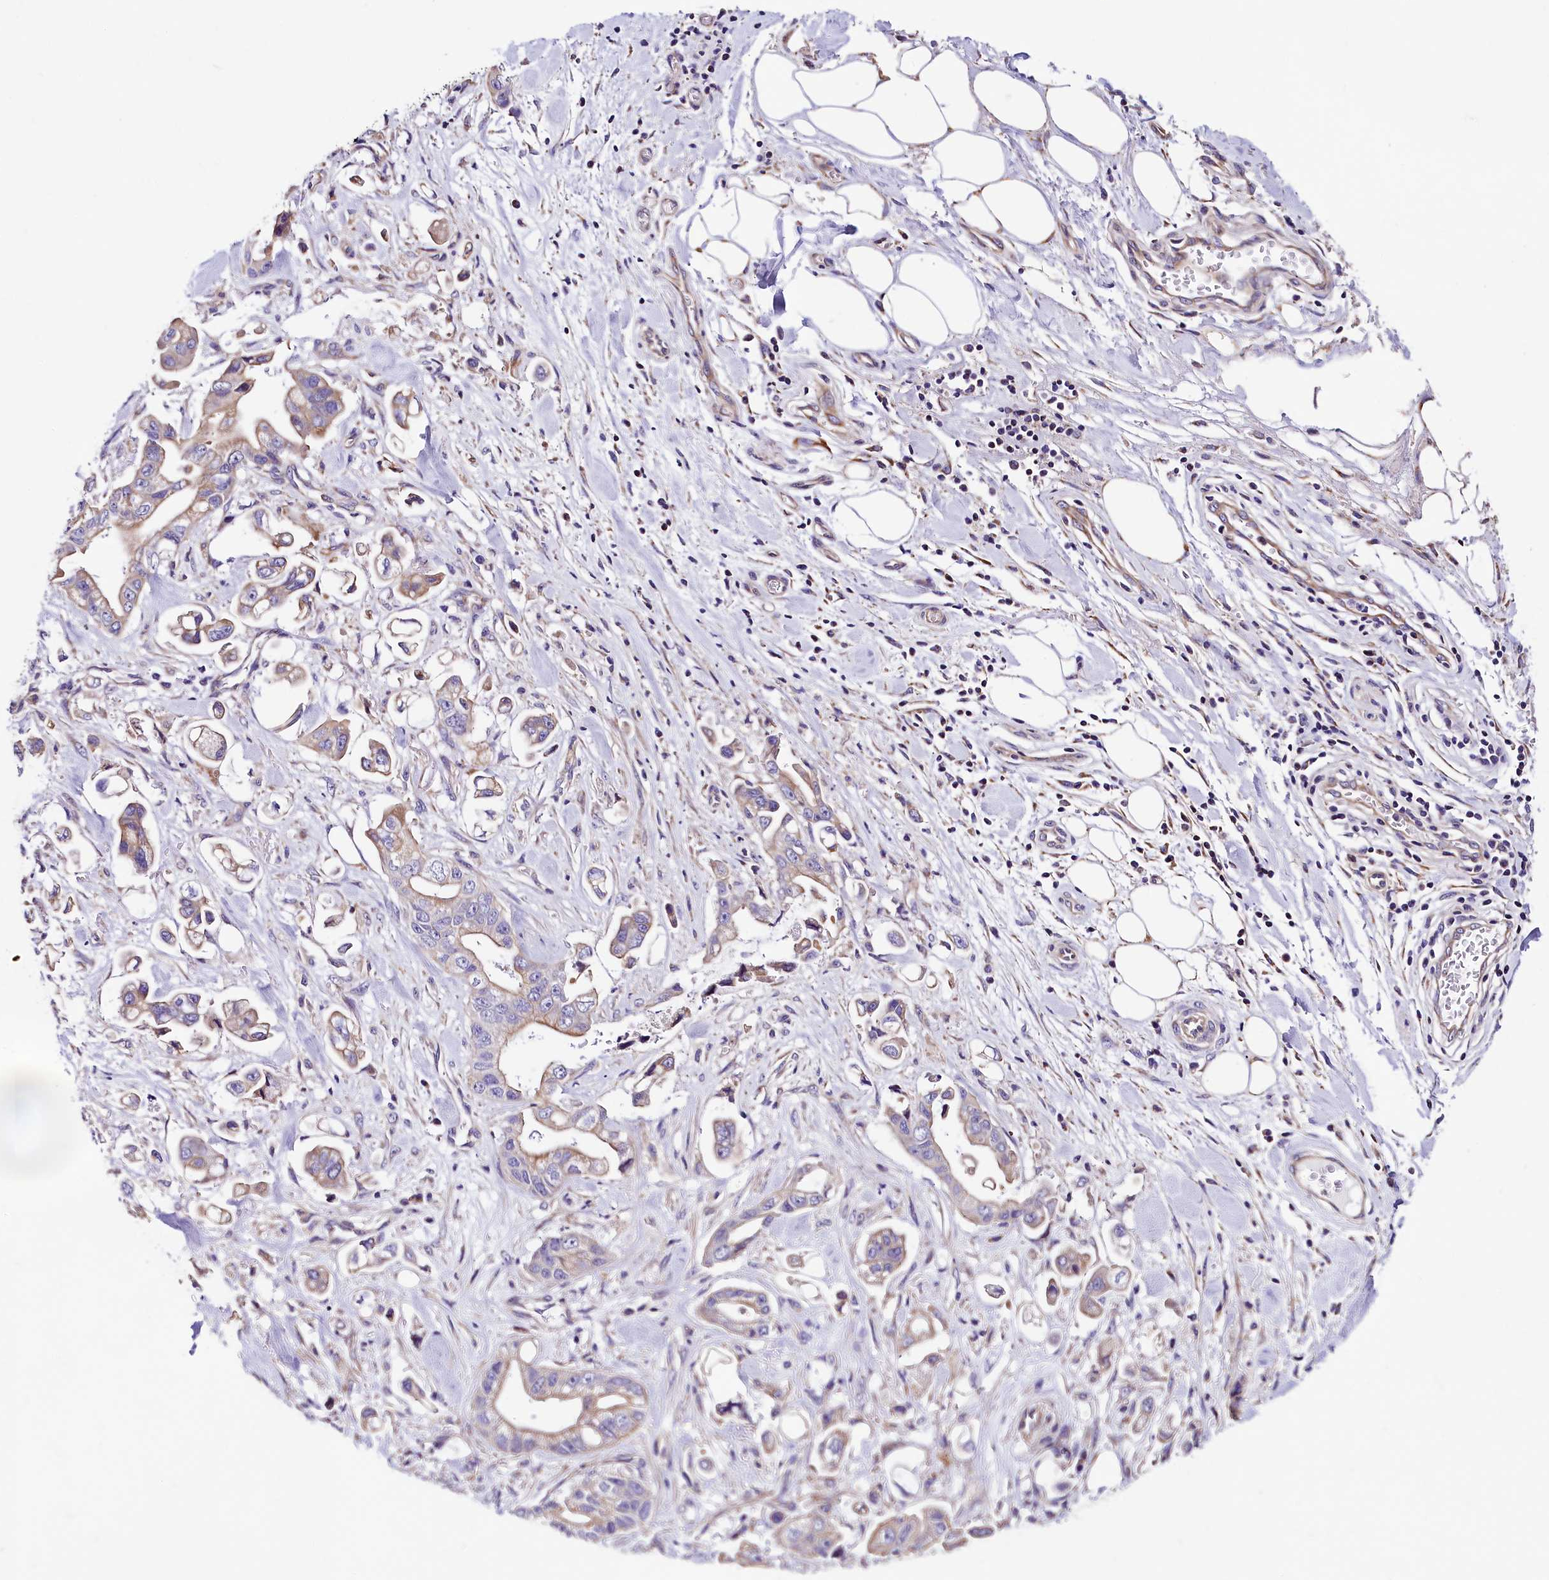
{"staining": {"intensity": "weak", "quantity": "25%-75%", "location": "cytoplasmic/membranous"}, "tissue": "stomach cancer", "cell_type": "Tumor cells", "image_type": "cancer", "snomed": [{"axis": "morphology", "description": "Adenocarcinoma, NOS"}, {"axis": "topography", "description": "Stomach"}], "caption": "Protein staining of stomach cancer tissue displays weak cytoplasmic/membranous staining in about 25%-75% of tumor cells. (Brightfield microscopy of DAB IHC at high magnification).", "gene": "ACAA2", "patient": {"sex": "male", "age": 62}}